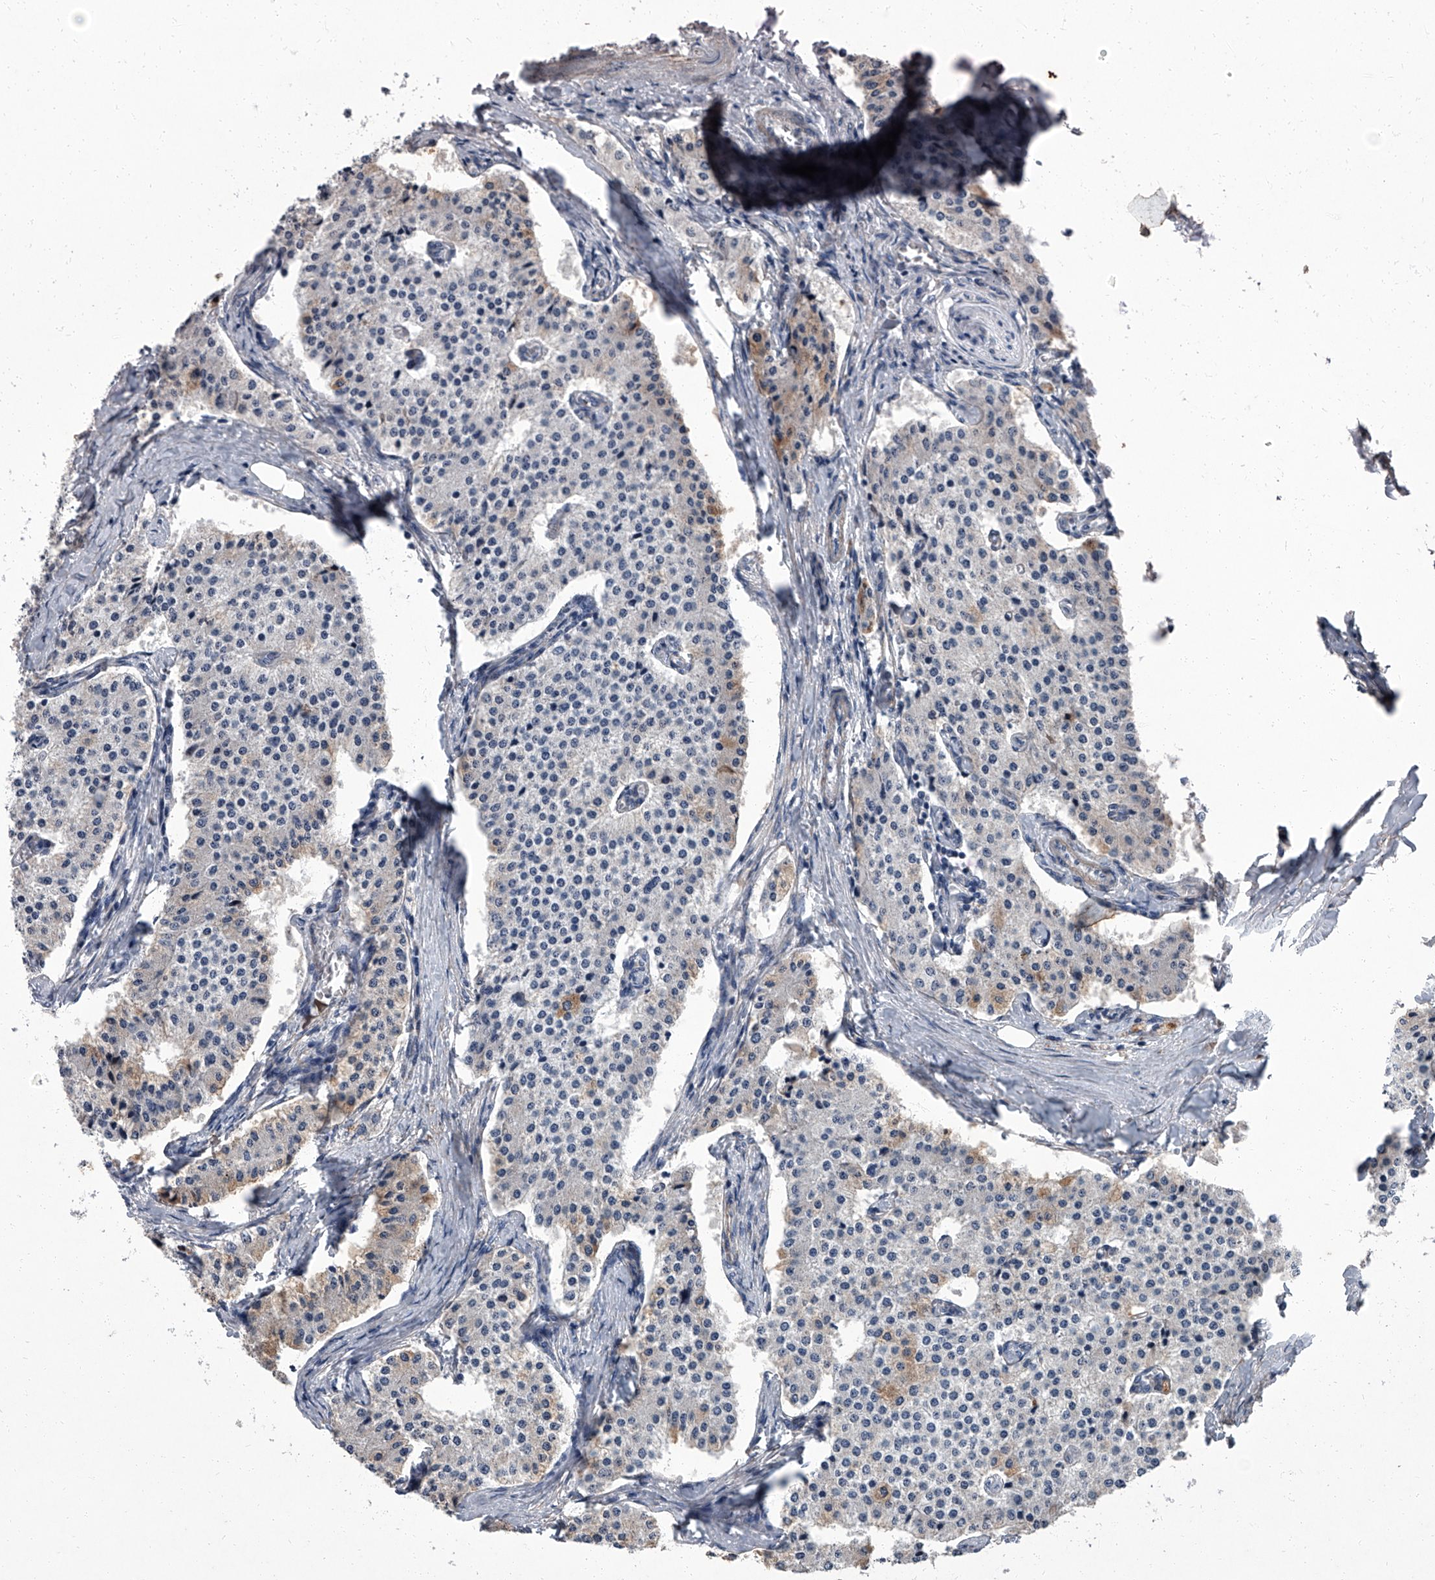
{"staining": {"intensity": "negative", "quantity": "none", "location": "none"}, "tissue": "carcinoid", "cell_type": "Tumor cells", "image_type": "cancer", "snomed": [{"axis": "morphology", "description": "Carcinoid, malignant, NOS"}, {"axis": "topography", "description": "Colon"}], "caption": "Immunohistochemistry image of neoplastic tissue: carcinoid stained with DAB shows no significant protein positivity in tumor cells.", "gene": "SIRT4", "patient": {"sex": "female", "age": 52}}